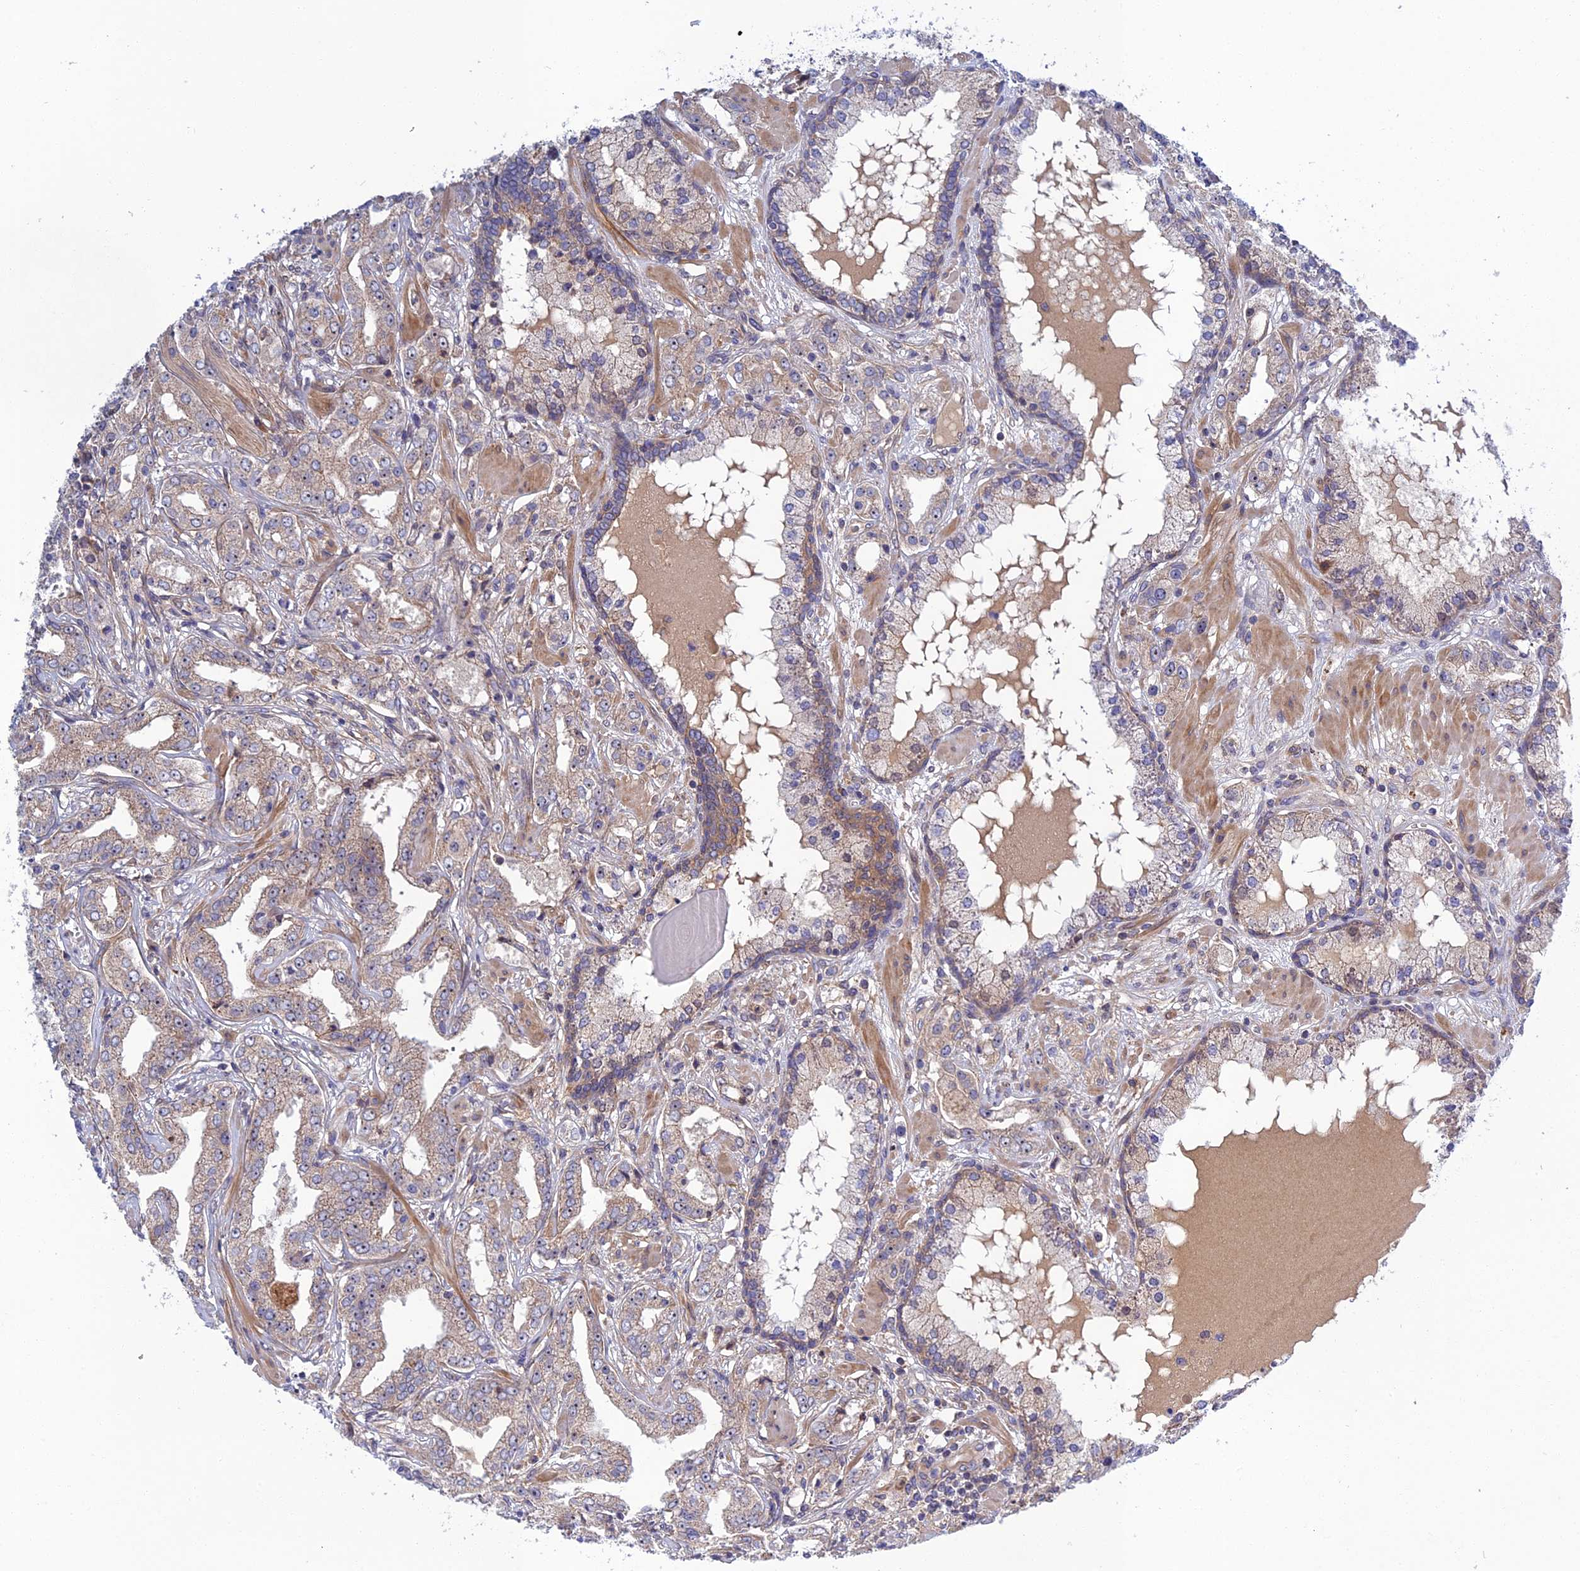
{"staining": {"intensity": "moderate", "quantity": "<25%", "location": "cytoplasmic/membranous,nuclear"}, "tissue": "prostate cancer", "cell_type": "Tumor cells", "image_type": "cancer", "snomed": [{"axis": "morphology", "description": "Adenocarcinoma, High grade"}, {"axis": "topography", "description": "Prostate"}], "caption": "Immunohistochemistry histopathology image of human prostate cancer stained for a protein (brown), which exhibits low levels of moderate cytoplasmic/membranous and nuclear expression in about <25% of tumor cells.", "gene": "CRACD", "patient": {"sex": "male", "age": 63}}